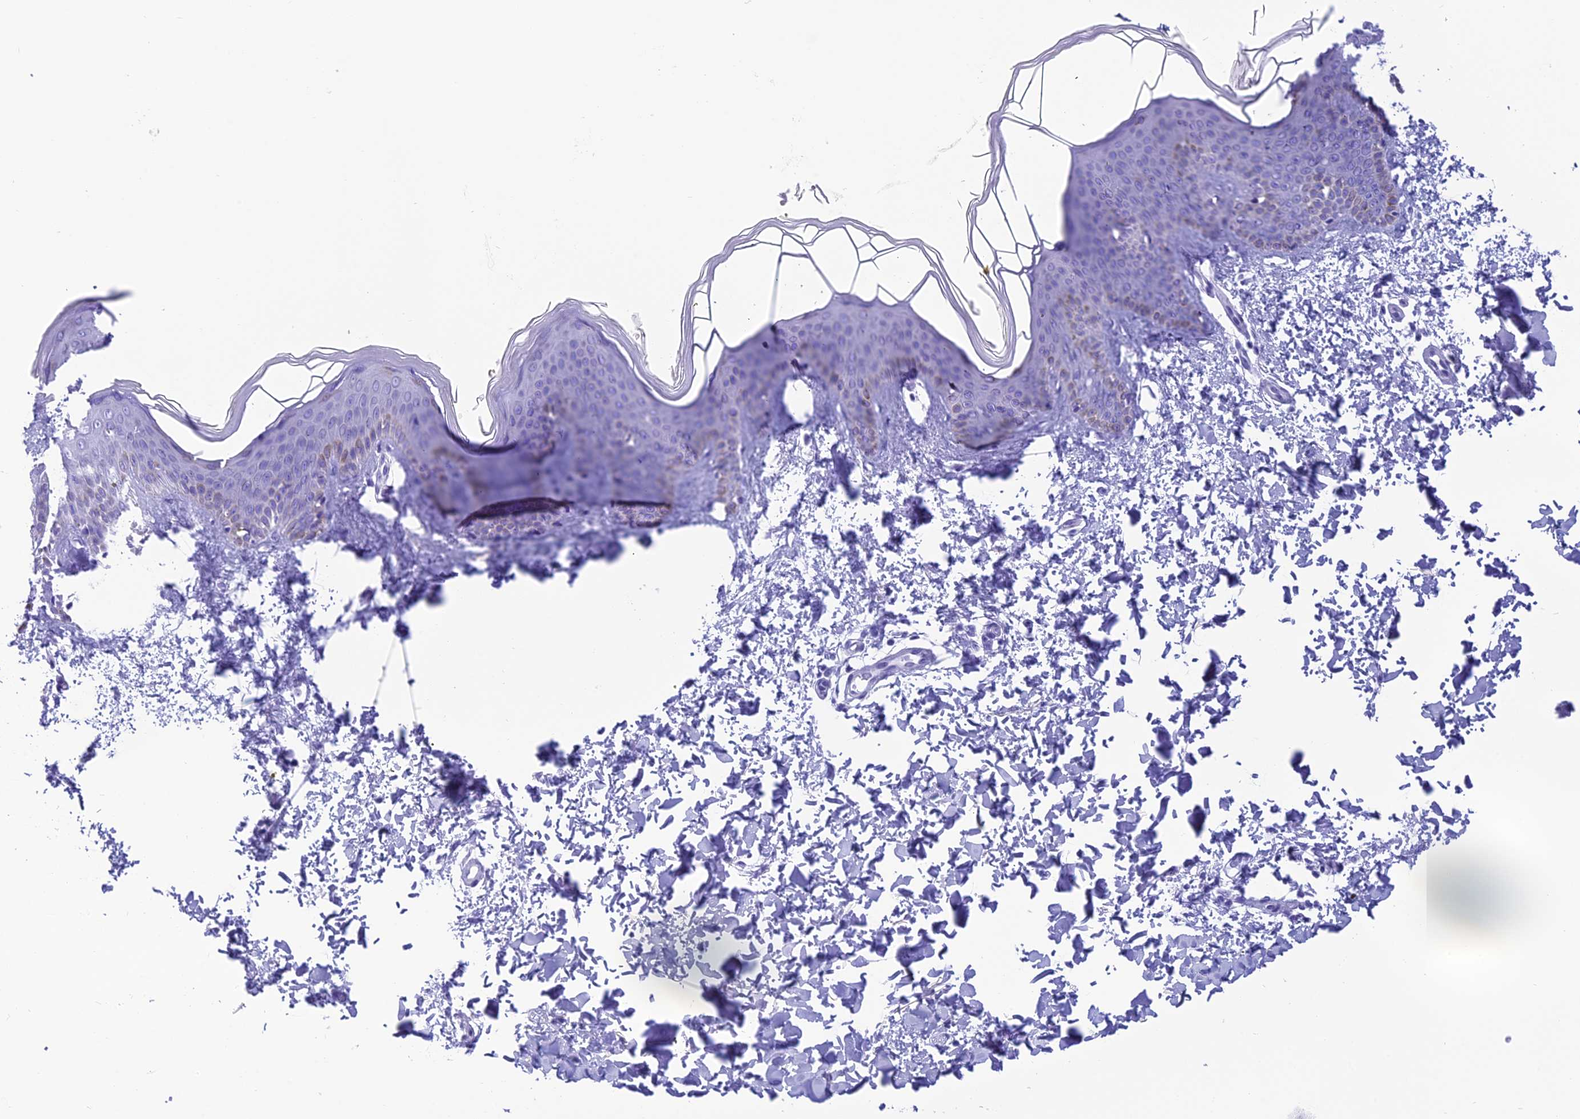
{"staining": {"intensity": "negative", "quantity": "none", "location": "none"}, "tissue": "skin", "cell_type": "Fibroblasts", "image_type": "normal", "snomed": [{"axis": "morphology", "description": "Normal tissue, NOS"}, {"axis": "topography", "description": "Skin"}], "caption": "The micrograph demonstrates no staining of fibroblasts in unremarkable skin. (Immunohistochemistry, brightfield microscopy, high magnification).", "gene": "TRAM1L1", "patient": {"sex": "male", "age": 36}}